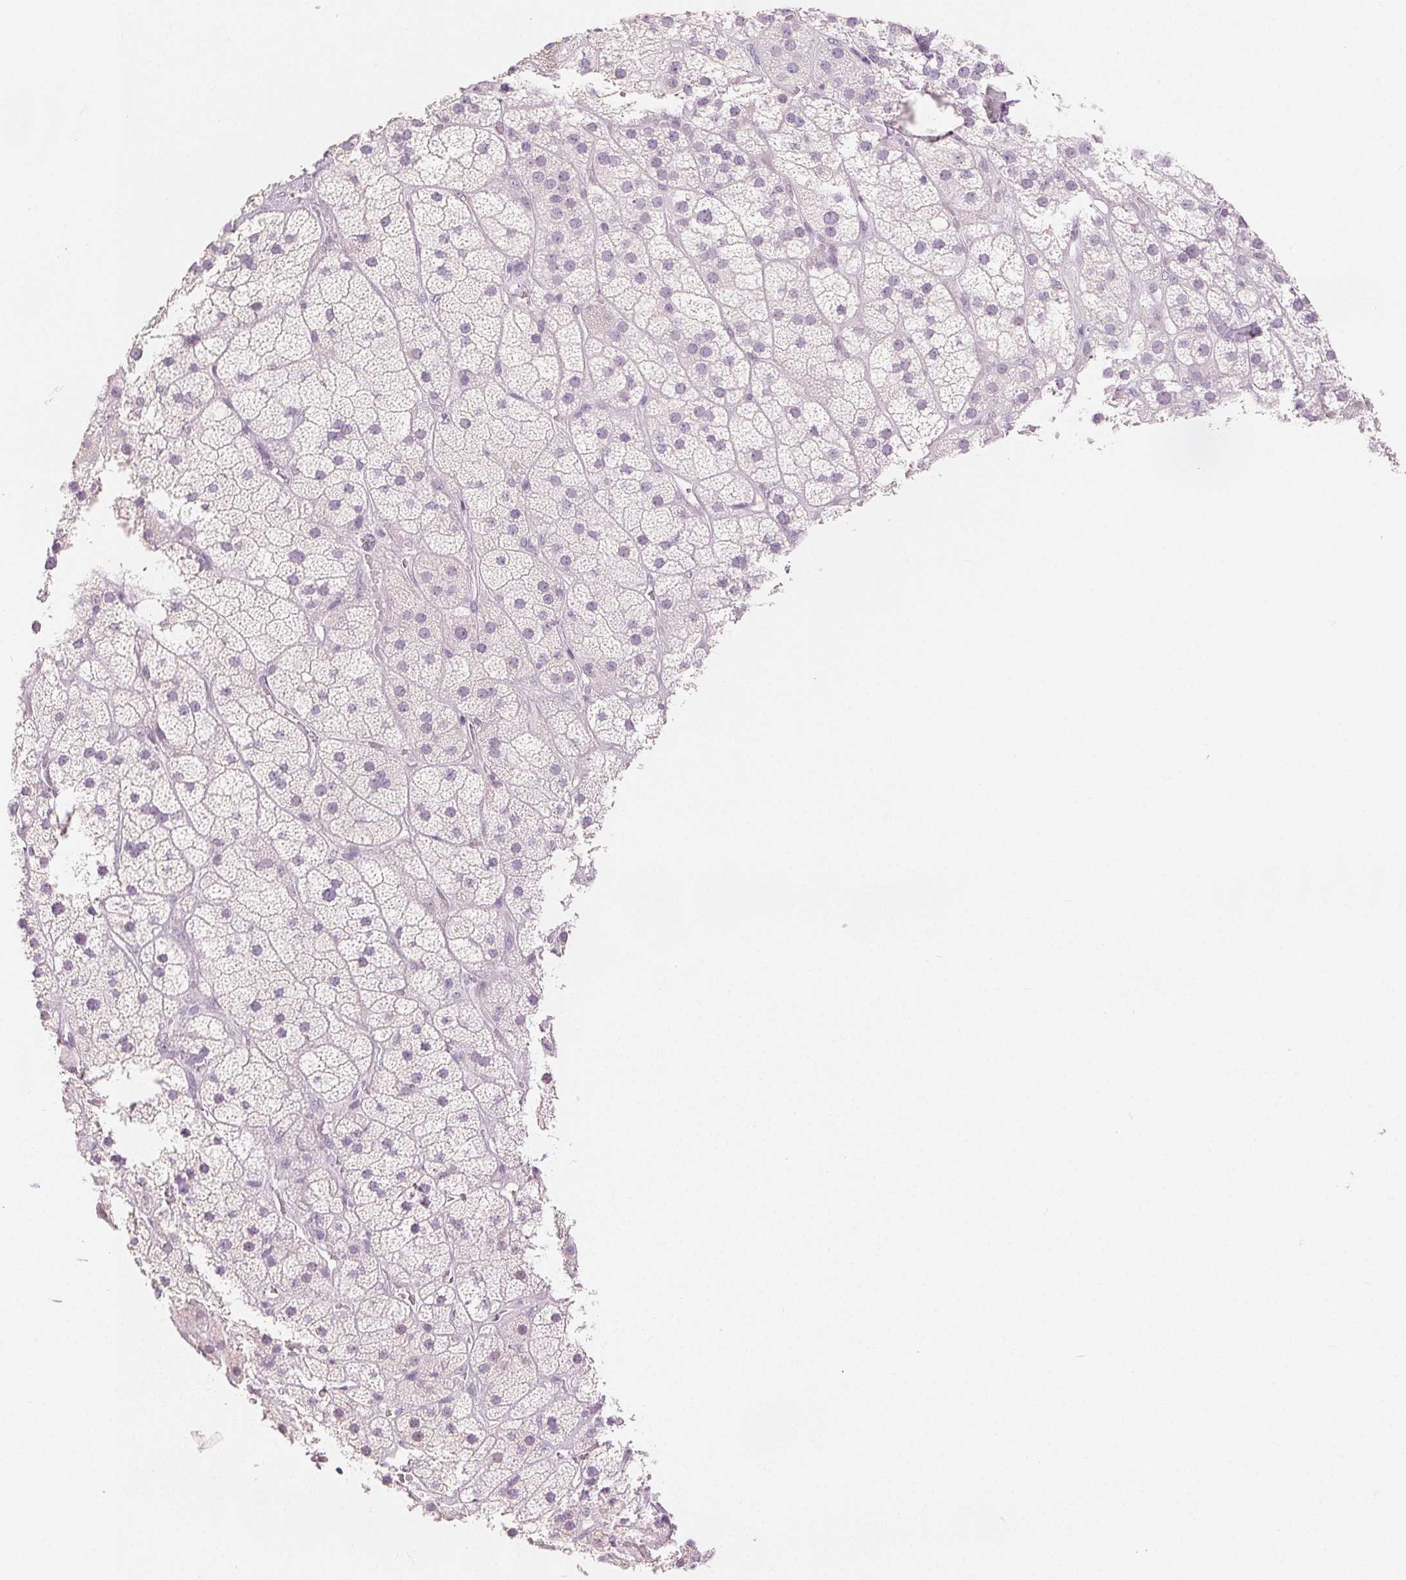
{"staining": {"intensity": "negative", "quantity": "none", "location": "none"}, "tissue": "adrenal gland", "cell_type": "Glandular cells", "image_type": "normal", "snomed": [{"axis": "morphology", "description": "Normal tissue, NOS"}, {"axis": "topography", "description": "Adrenal gland"}], "caption": "DAB immunohistochemical staining of benign adrenal gland displays no significant positivity in glandular cells. Brightfield microscopy of IHC stained with DAB (3,3'-diaminobenzidine) (brown) and hematoxylin (blue), captured at high magnification.", "gene": "CA12", "patient": {"sex": "male", "age": 57}}